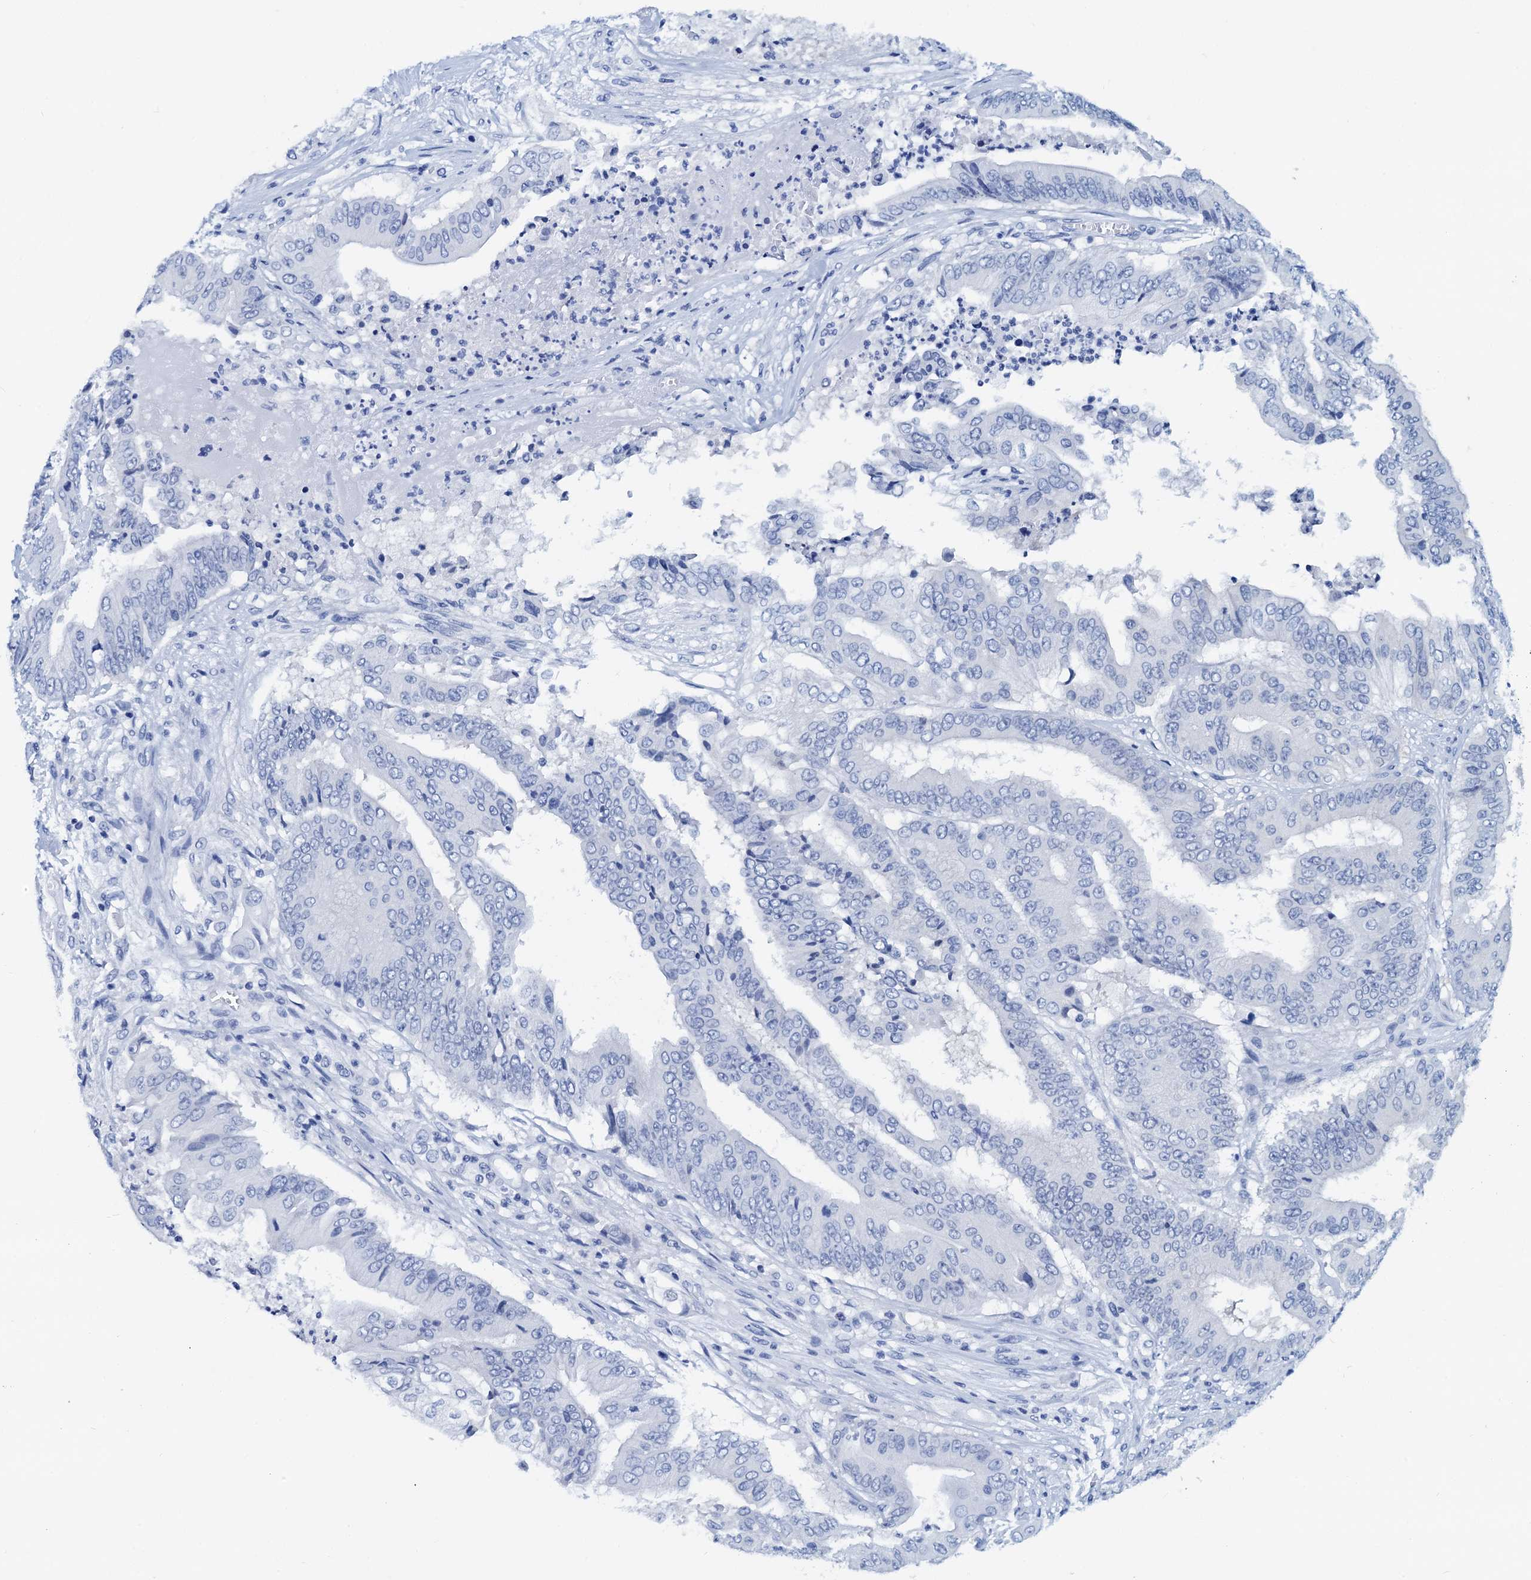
{"staining": {"intensity": "negative", "quantity": "none", "location": "none"}, "tissue": "pancreatic cancer", "cell_type": "Tumor cells", "image_type": "cancer", "snomed": [{"axis": "morphology", "description": "Adenocarcinoma, NOS"}, {"axis": "topography", "description": "Pancreas"}], "caption": "Human adenocarcinoma (pancreatic) stained for a protein using IHC displays no positivity in tumor cells.", "gene": "PTGES3", "patient": {"sex": "female", "age": 77}}